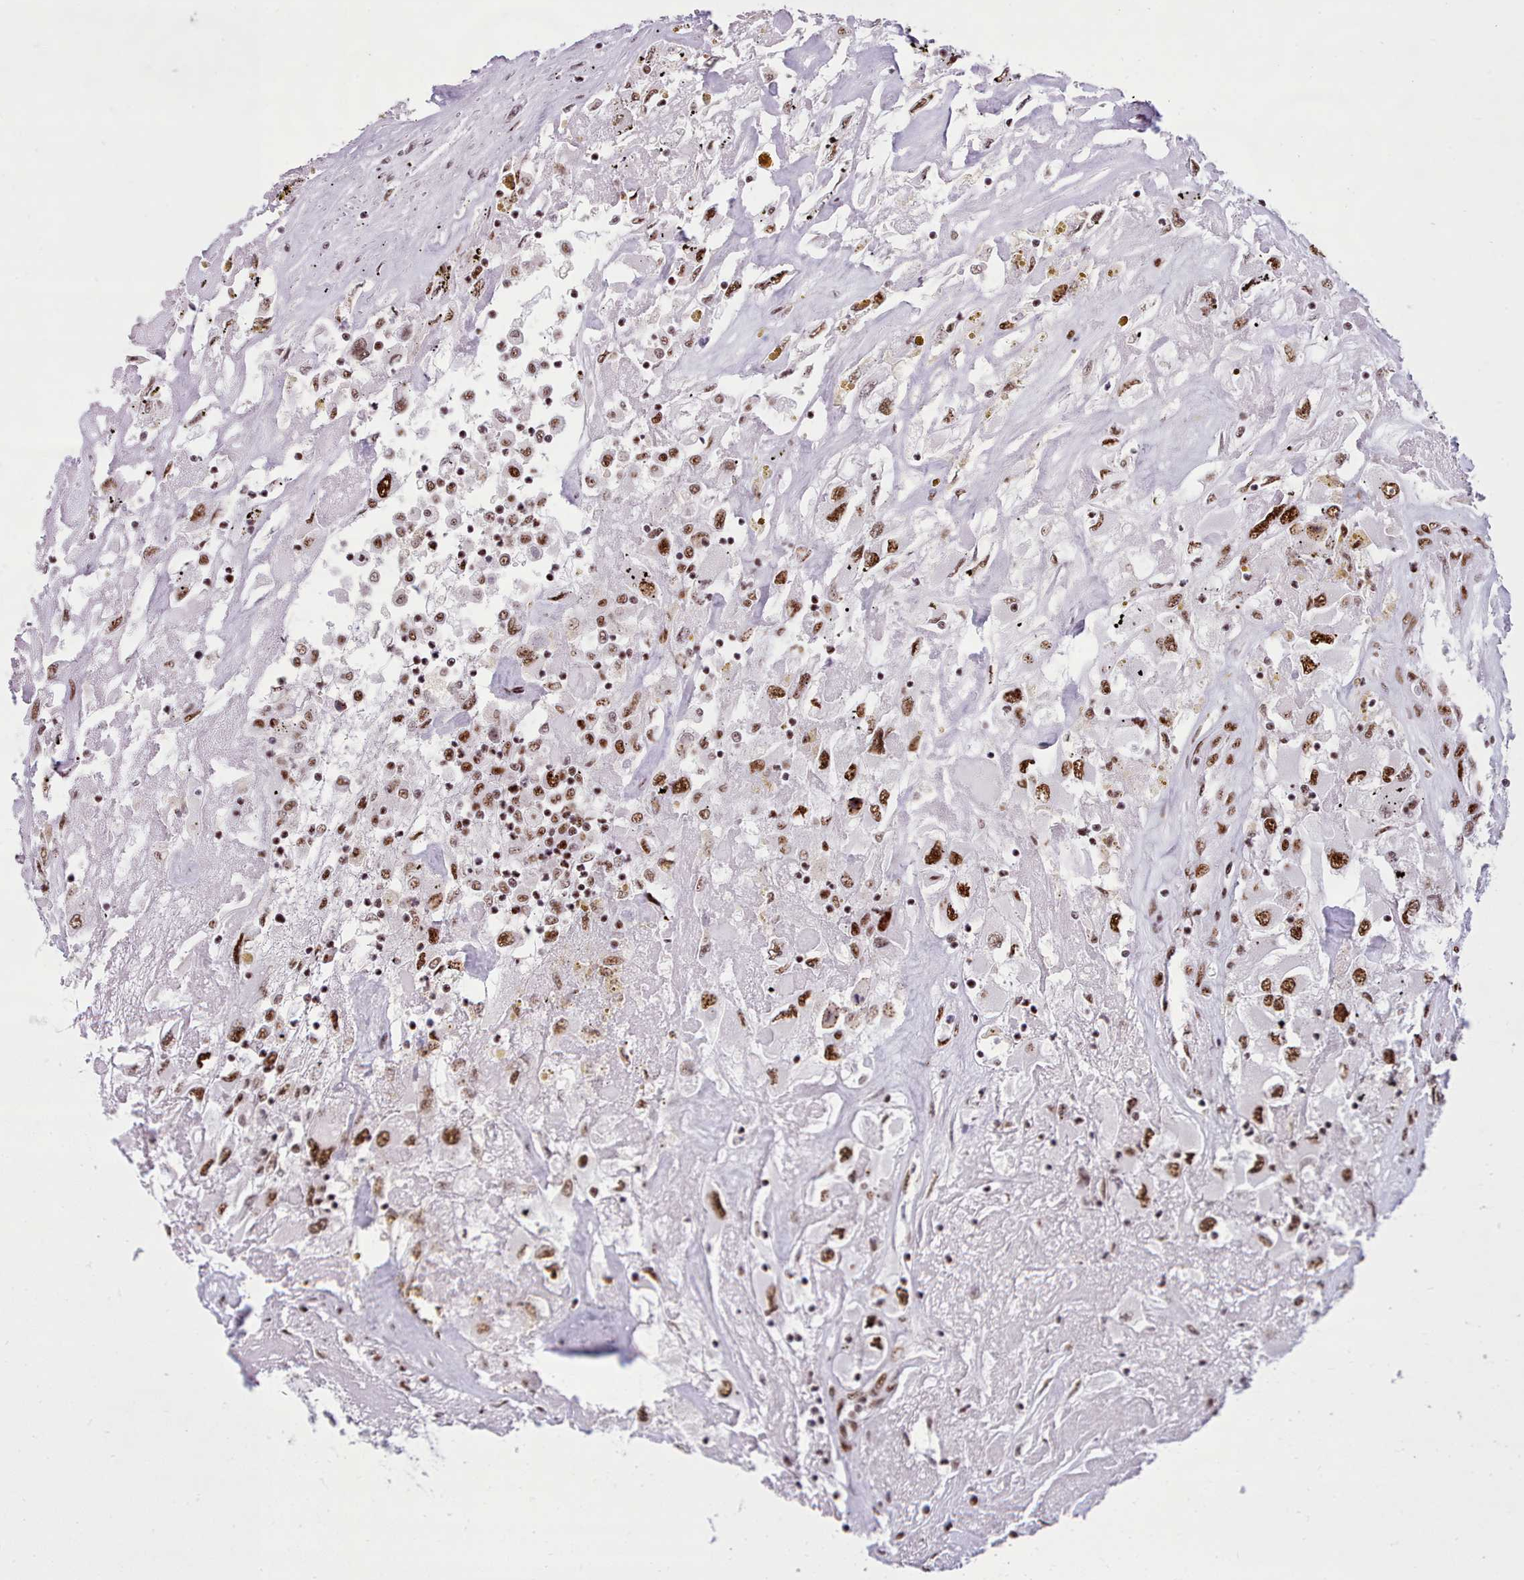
{"staining": {"intensity": "strong", "quantity": ">75%", "location": "nuclear"}, "tissue": "renal cancer", "cell_type": "Tumor cells", "image_type": "cancer", "snomed": [{"axis": "morphology", "description": "Adenocarcinoma, NOS"}, {"axis": "topography", "description": "Kidney"}], "caption": "The immunohistochemical stain shows strong nuclear expression in tumor cells of adenocarcinoma (renal) tissue.", "gene": "TMEM35B", "patient": {"sex": "female", "age": 52}}